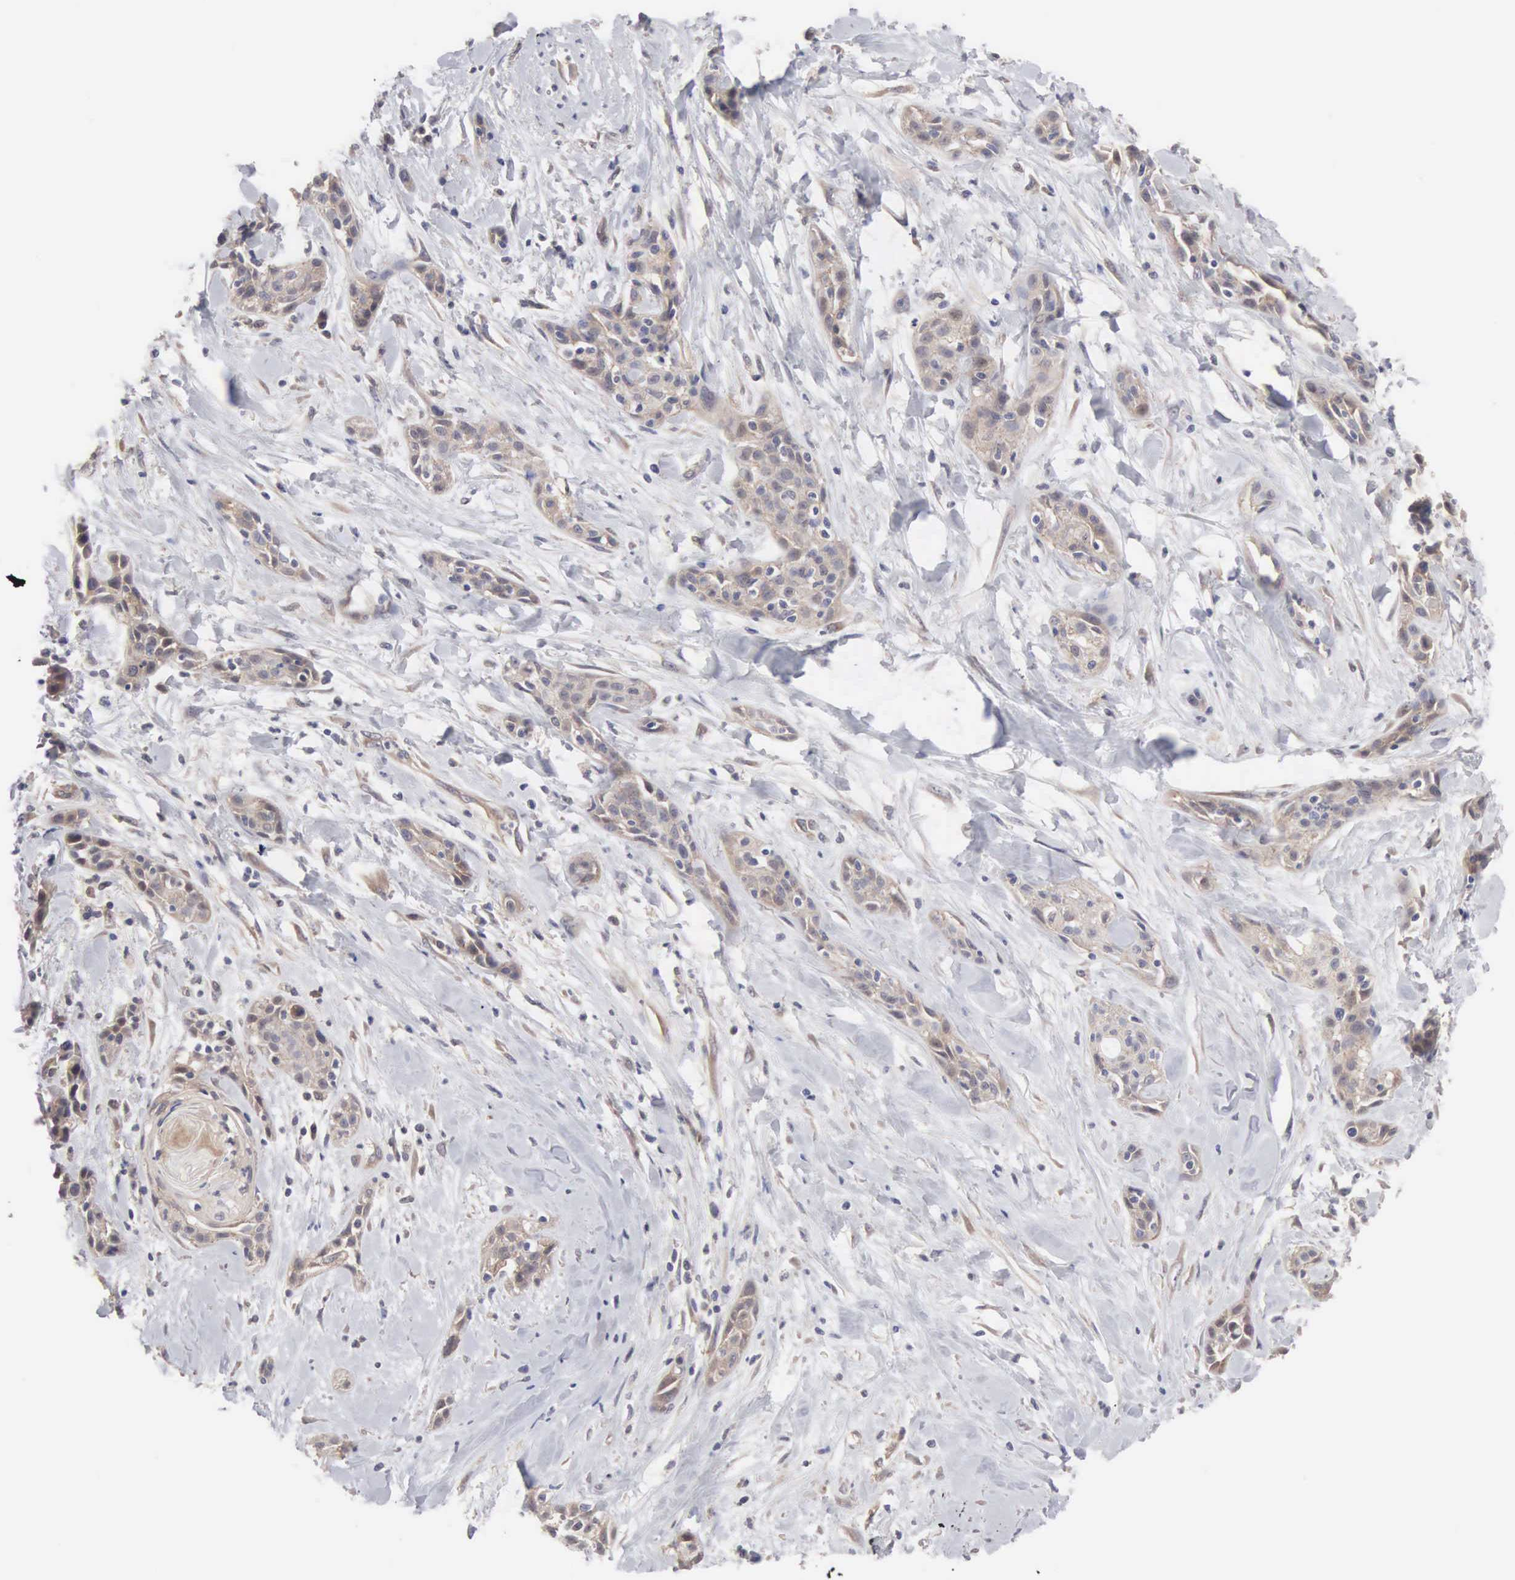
{"staining": {"intensity": "weak", "quantity": ">75%", "location": "cytoplasmic/membranous"}, "tissue": "skin cancer", "cell_type": "Tumor cells", "image_type": "cancer", "snomed": [{"axis": "morphology", "description": "Squamous cell carcinoma, NOS"}, {"axis": "topography", "description": "Skin"}, {"axis": "topography", "description": "Anal"}], "caption": "Human squamous cell carcinoma (skin) stained for a protein (brown) displays weak cytoplasmic/membranous positive expression in about >75% of tumor cells.", "gene": "INF2", "patient": {"sex": "male", "age": 64}}